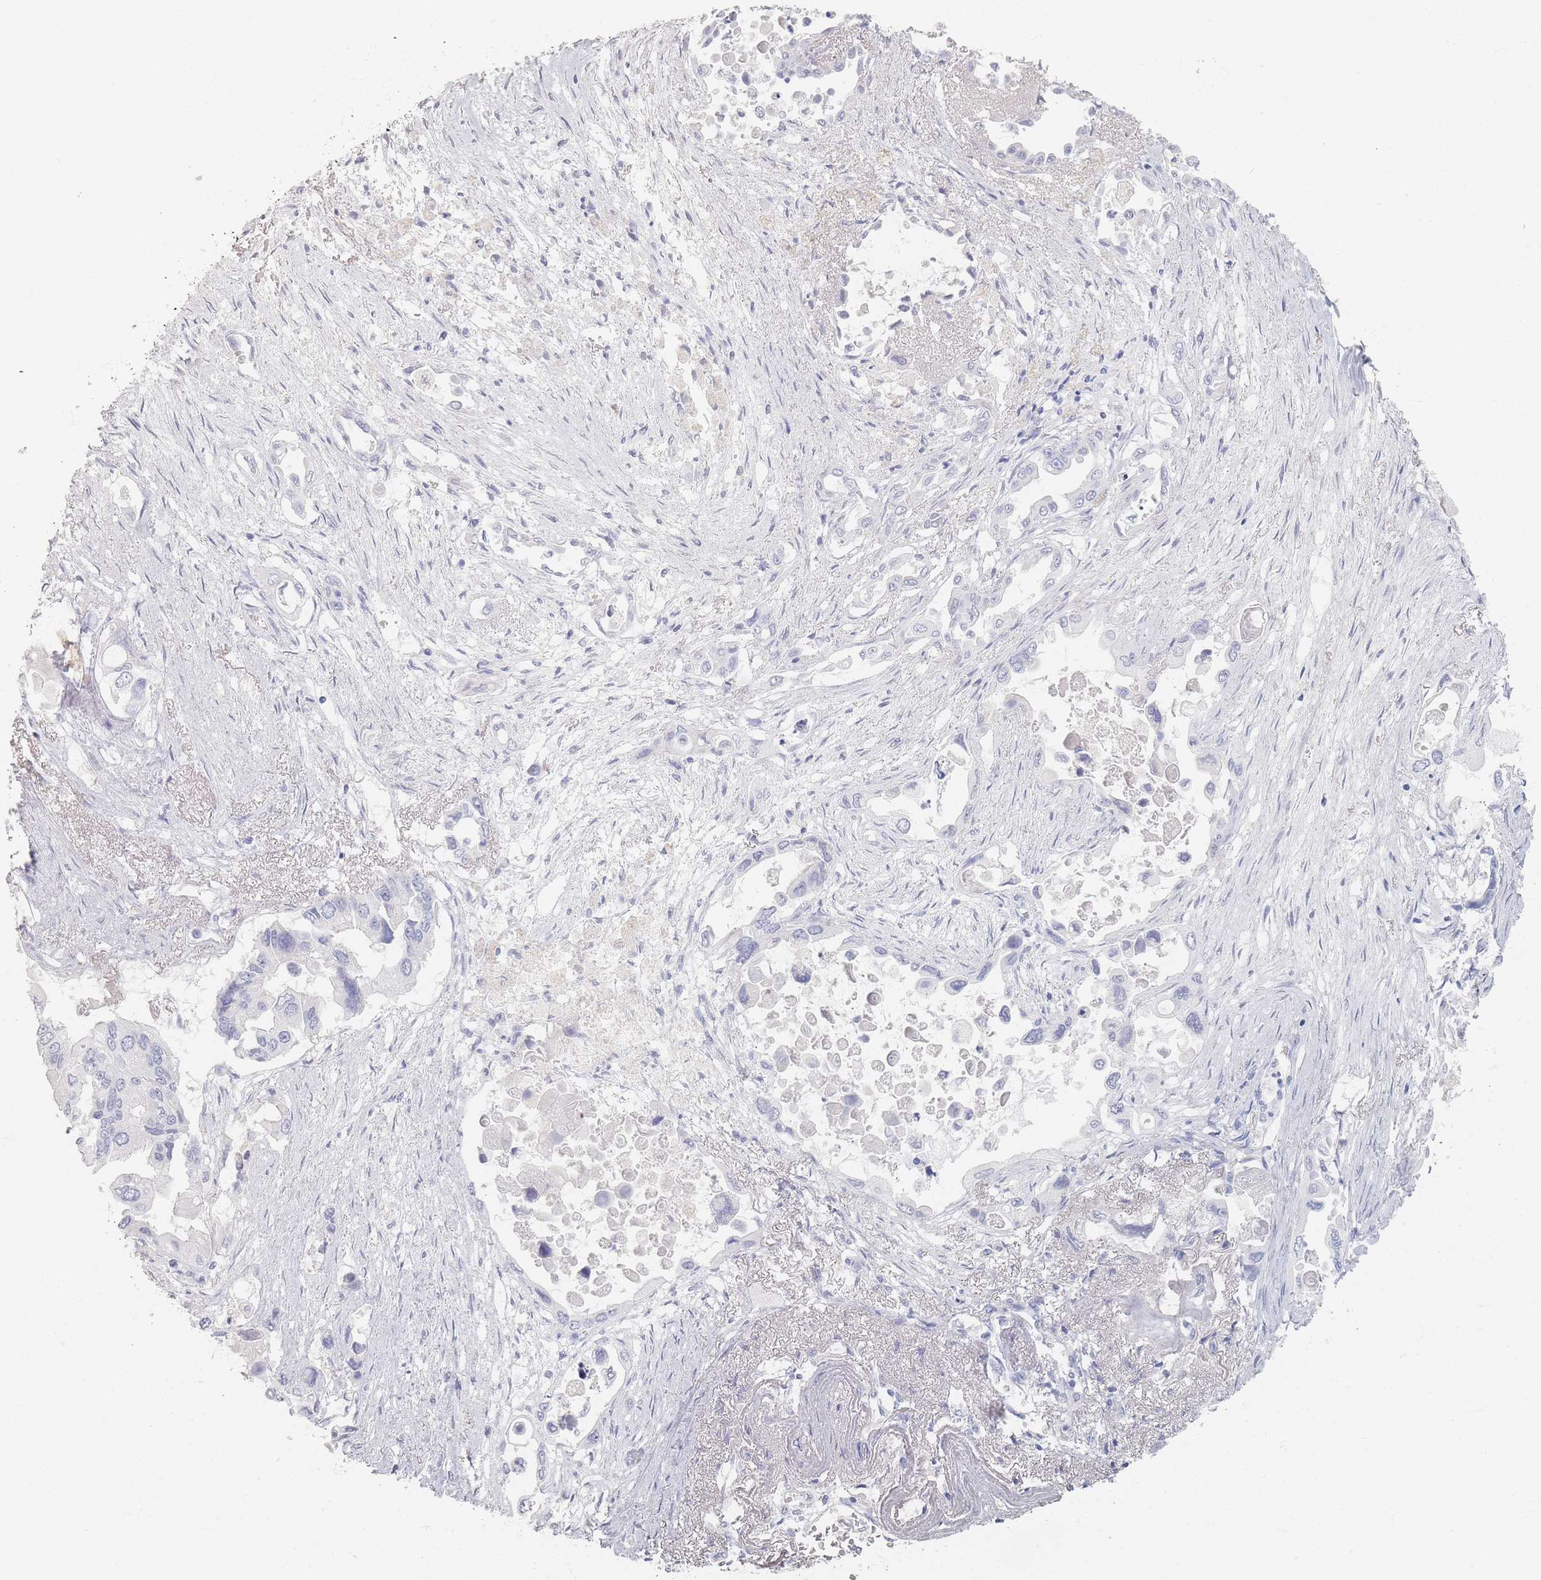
{"staining": {"intensity": "negative", "quantity": "none", "location": "none"}, "tissue": "pancreatic cancer", "cell_type": "Tumor cells", "image_type": "cancer", "snomed": [{"axis": "morphology", "description": "Adenocarcinoma, NOS"}, {"axis": "topography", "description": "Pancreas"}], "caption": "An immunohistochemistry image of adenocarcinoma (pancreatic) is shown. There is no staining in tumor cells of adenocarcinoma (pancreatic).", "gene": "SLC2A11", "patient": {"sex": "male", "age": 92}}